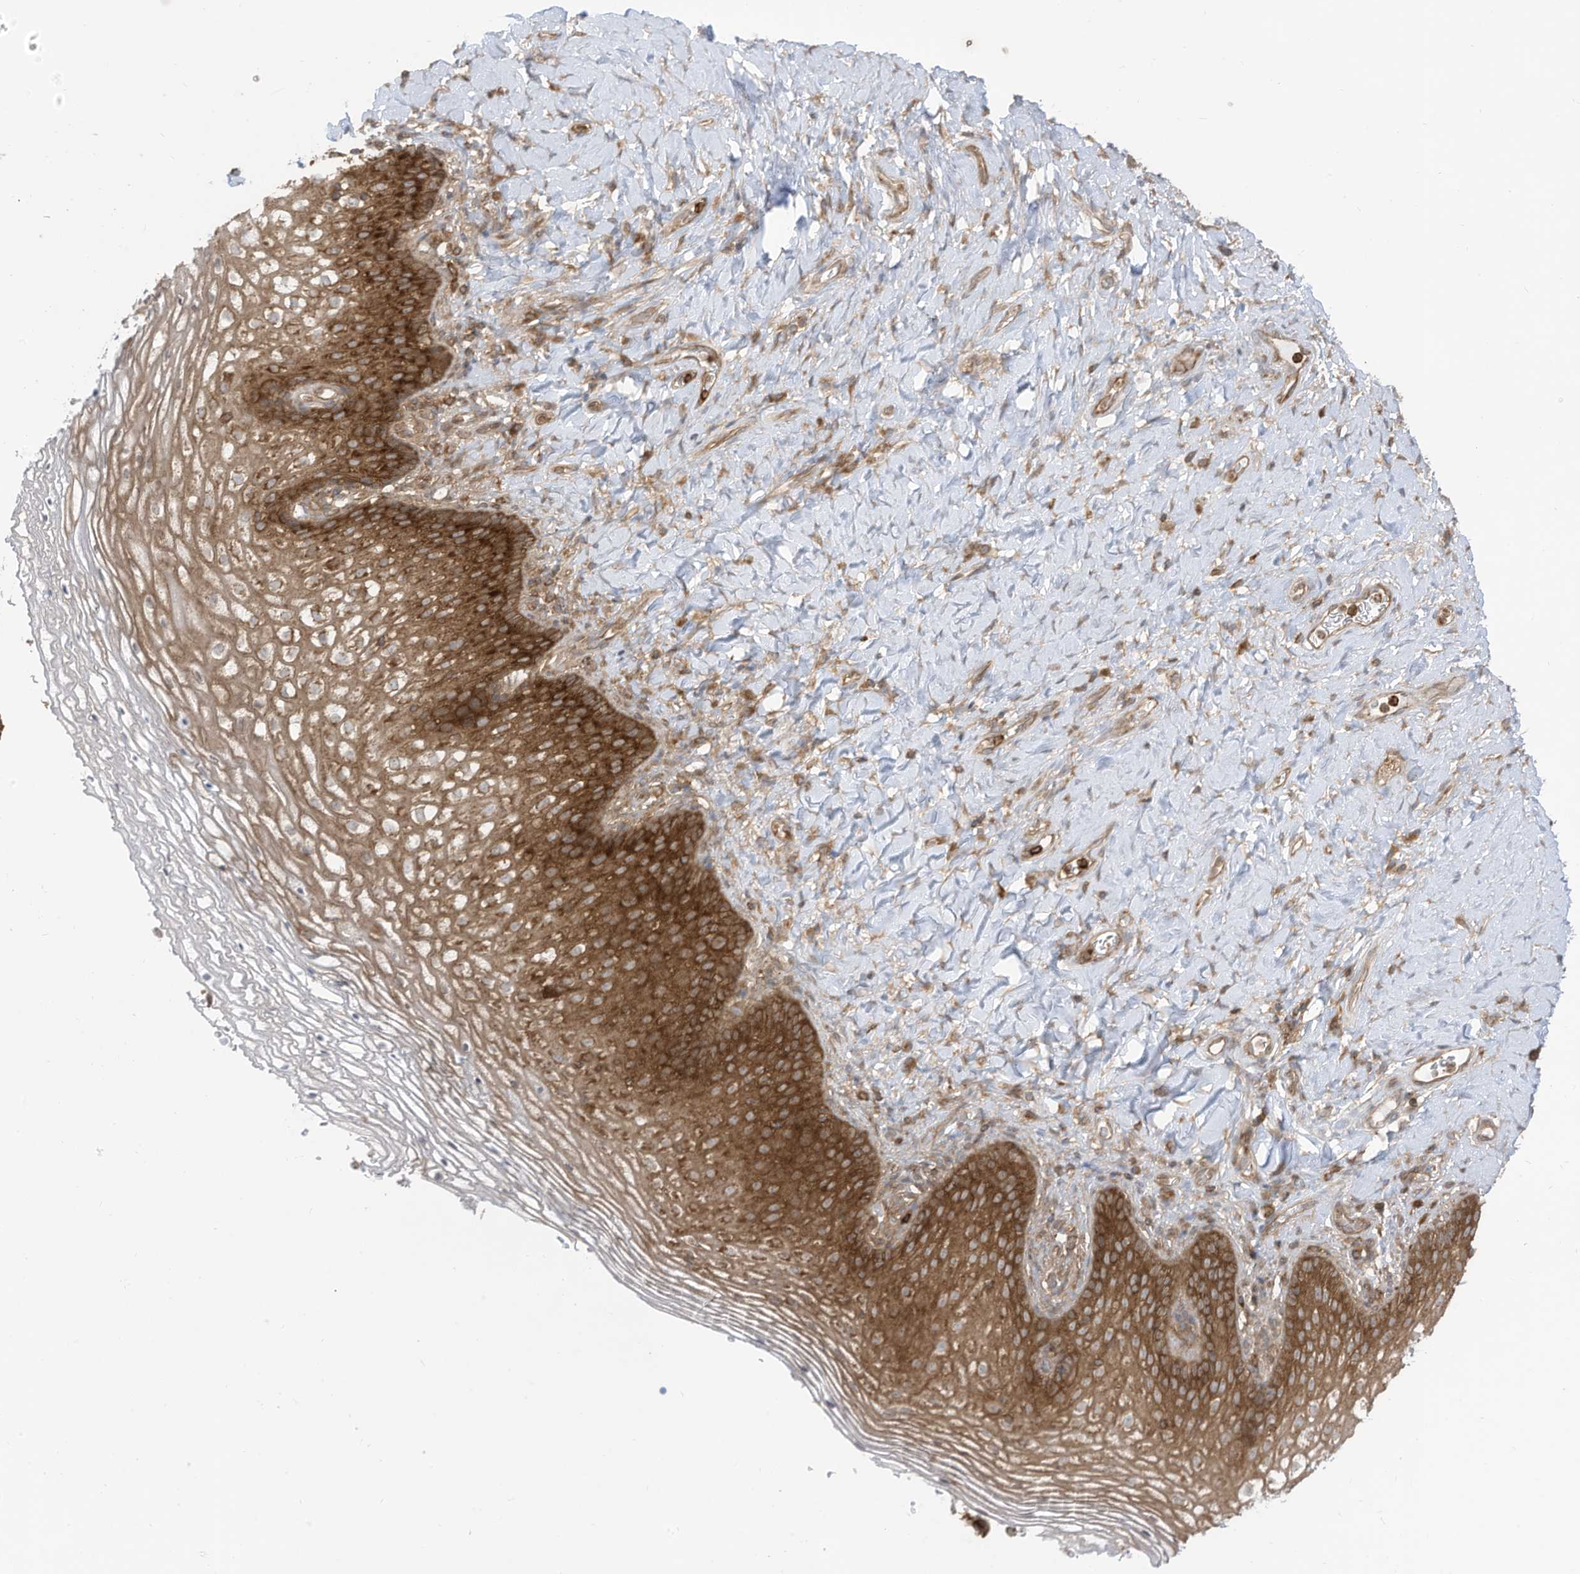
{"staining": {"intensity": "strong", "quantity": "25%-75%", "location": "cytoplasmic/membranous"}, "tissue": "vagina", "cell_type": "Squamous epithelial cells", "image_type": "normal", "snomed": [{"axis": "morphology", "description": "Normal tissue, NOS"}, {"axis": "topography", "description": "Vagina"}], "caption": "A brown stain highlights strong cytoplasmic/membranous expression of a protein in squamous epithelial cells of normal human vagina.", "gene": "REPS1", "patient": {"sex": "female", "age": 60}}